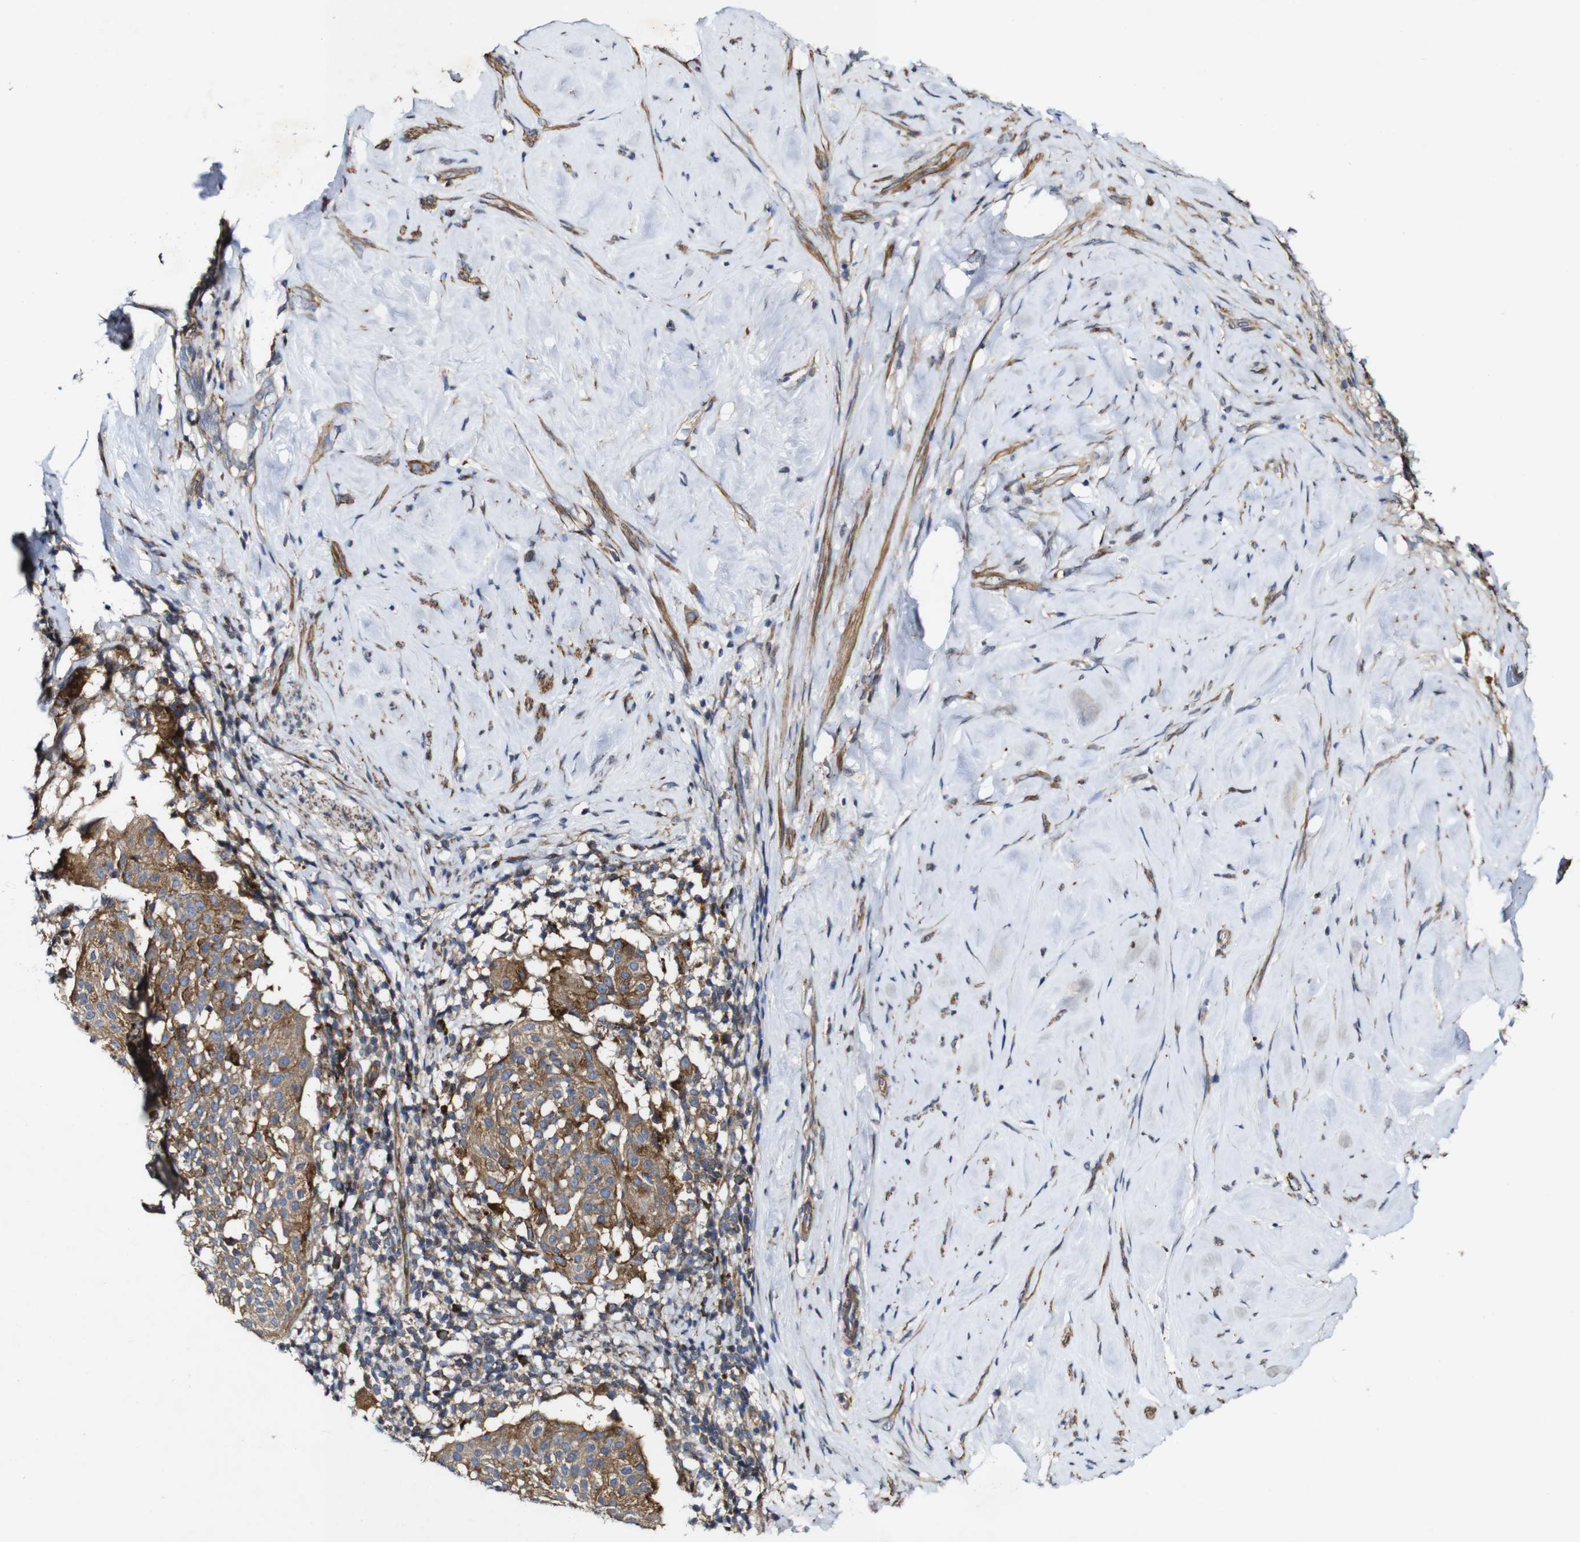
{"staining": {"intensity": "moderate", "quantity": ">75%", "location": "cytoplasmic/membranous"}, "tissue": "cervical cancer", "cell_type": "Tumor cells", "image_type": "cancer", "snomed": [{"axis": "morphology", "description": "Squamous cell carcinoma, NOS"}, {"axis": "topography", "description": "Cervix"}], "caption": "IHC micrograph of cervical cancer stained for a protein (brown), which exhibits medium levels of moderate cytoplasmic/membranous expression in about >75% of tumor cells.", "gene": "GSDME", "patient": {"sex": "female", "age": 51}}